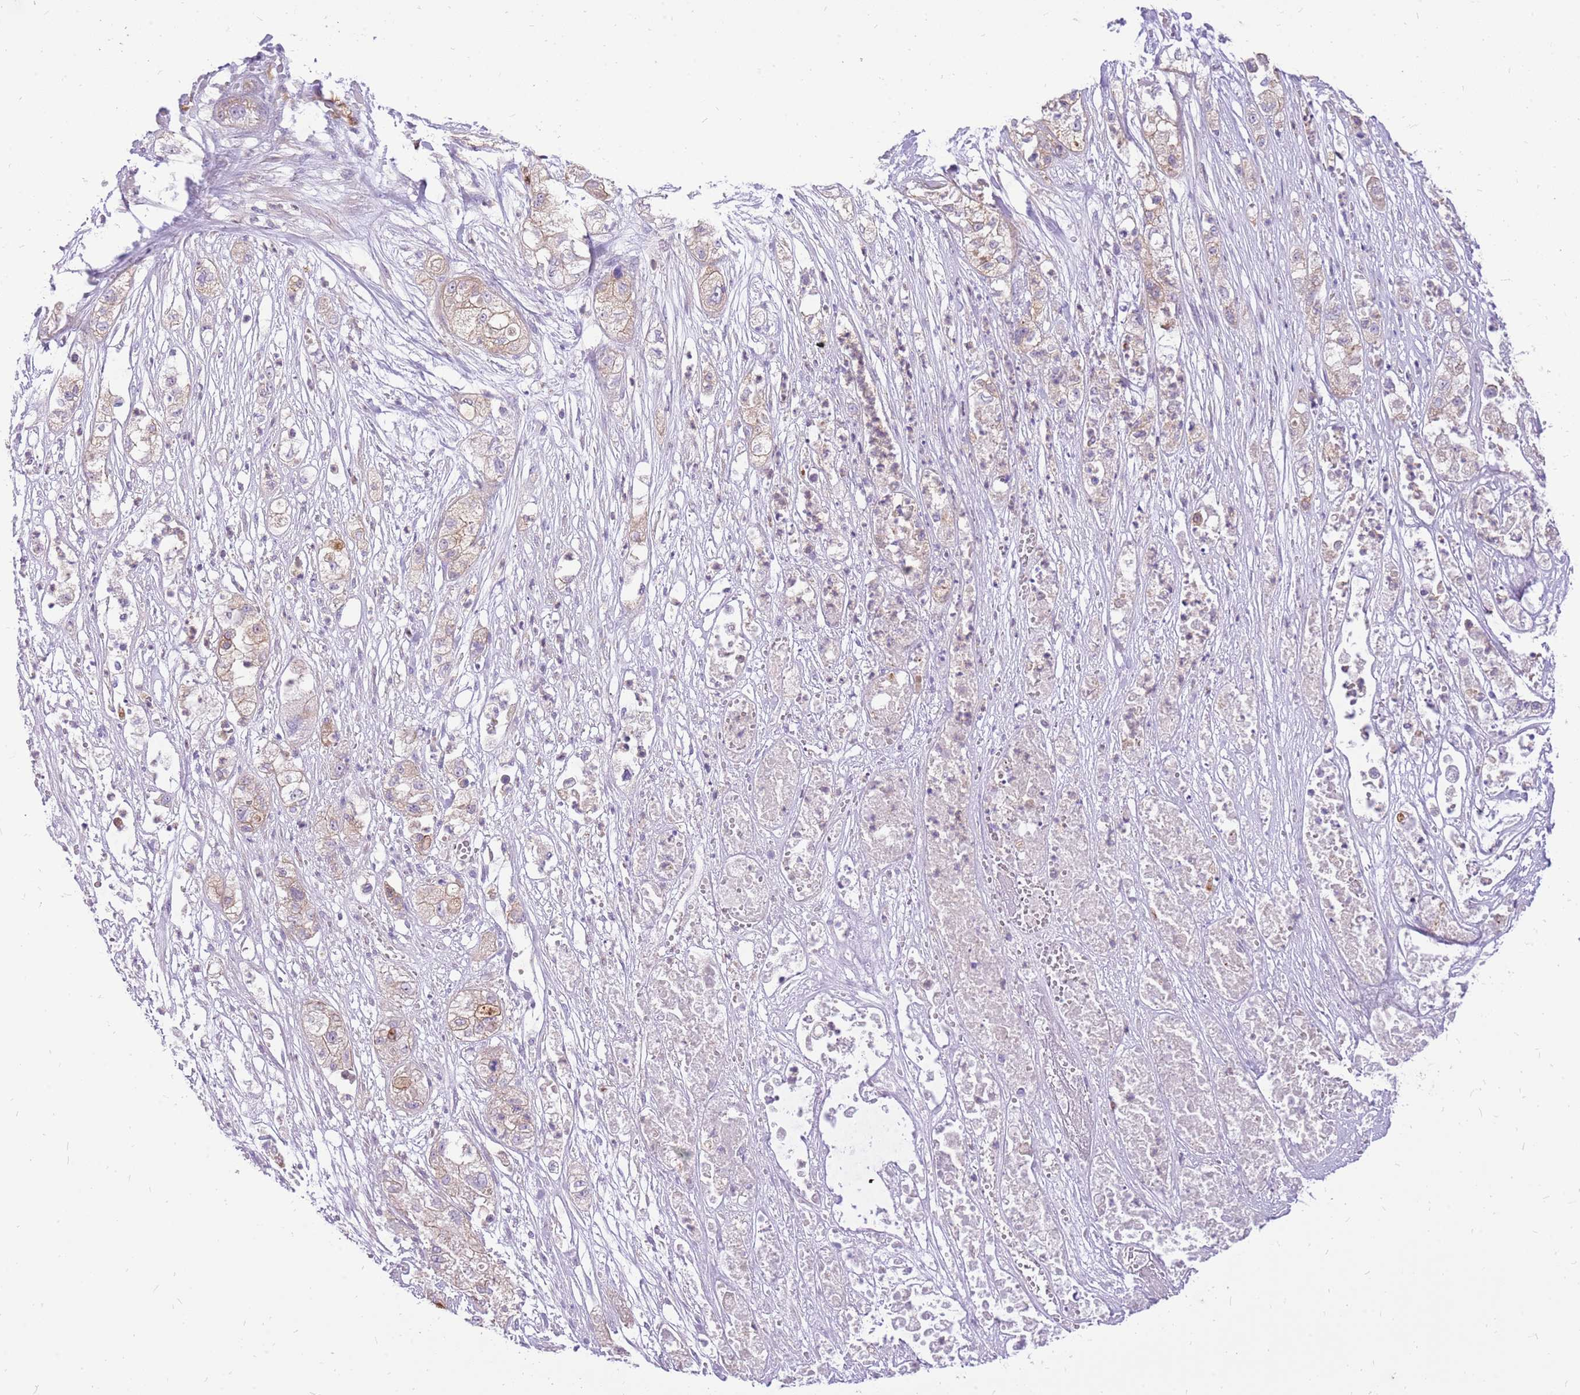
{"staining": {"intensity": "weak", "quantity": "25%-75%", "location": "cytoplasmic/membranous"}, "tissue": "pancreatic cancer", "cell_type": "Tumor cells", "image_type": "cancer", "snomed": [{"axis": "morphology", "description": "Adenocarcinoma, NOS"}, {"axis": "topography", "description": "Pancreas"}], "caption": "Immunohistochemical staining of human adenocarcinoma (pancreatic) exhibits low levels of weak cytoplasmic/membranous protein staining in about 25%-75% of tumor cells.", "gene": "WDR90", "patient": {"sex": "female", "age": 78}}